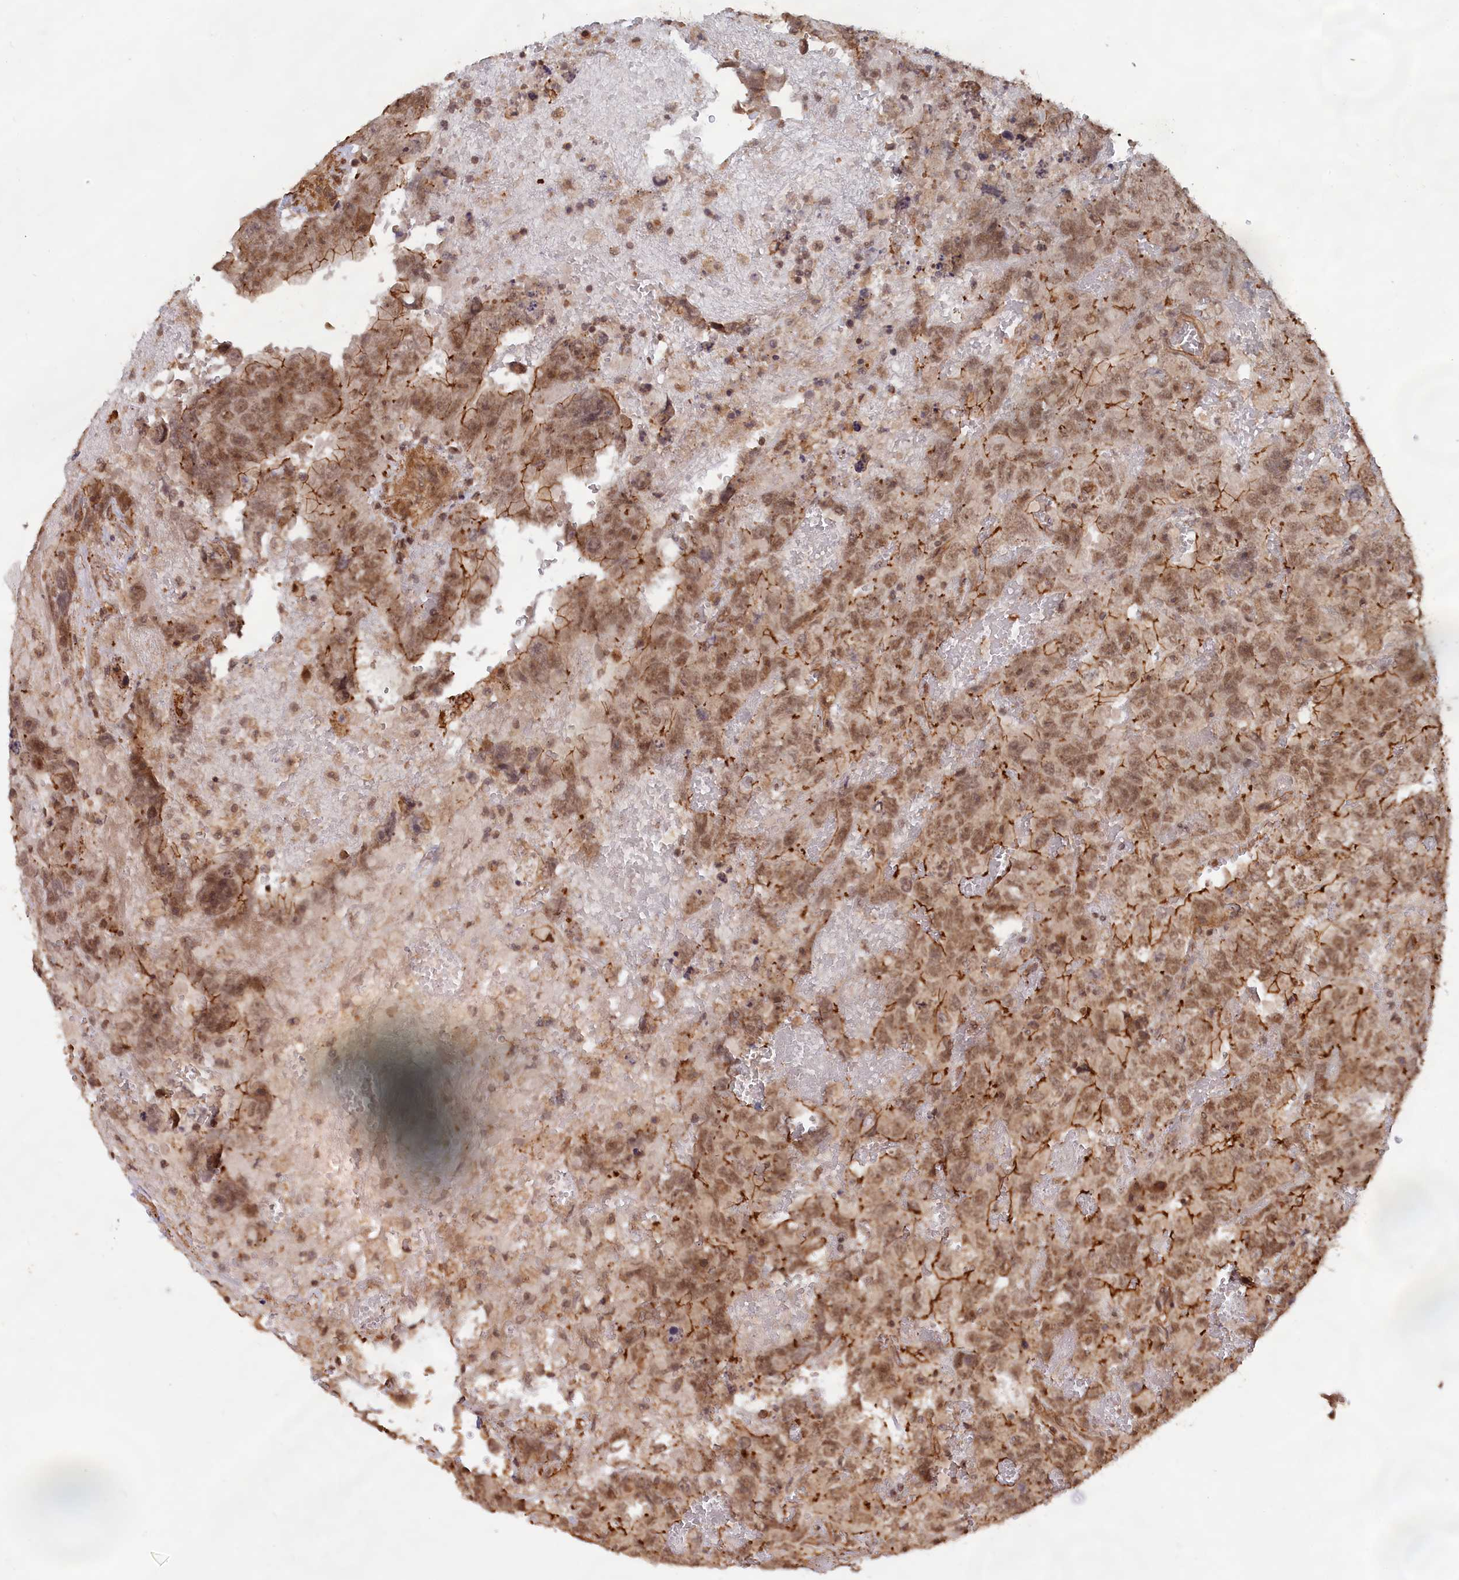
{"staining": {"intensity": "weak", "quantity": ">75%", "location": "cytoplasmic/membranous,nuclear"}, "tissue": "testis cancer", "cell_type": "Tumor cells", "image_type": "cancer", "snomed": [{"axis": "morphology", "description": "Carcinoma, Embryonal, NOS"}, {"axis": "topography", "description": "Testis"}], "caption": "Tumor cells exhibit low levels of weak cytoplasmic/membranous and nuclear positivity in about >75% of cells in embryonal carcinoma (testis). Using DAB (3,3'-diaminobenzidine) (brown) and hematoxylin (blue) stains, captured at high magnification using brightfield microscopy.", "gene": "CCDC174", "patient": {"sex": "male", "age": 45}}